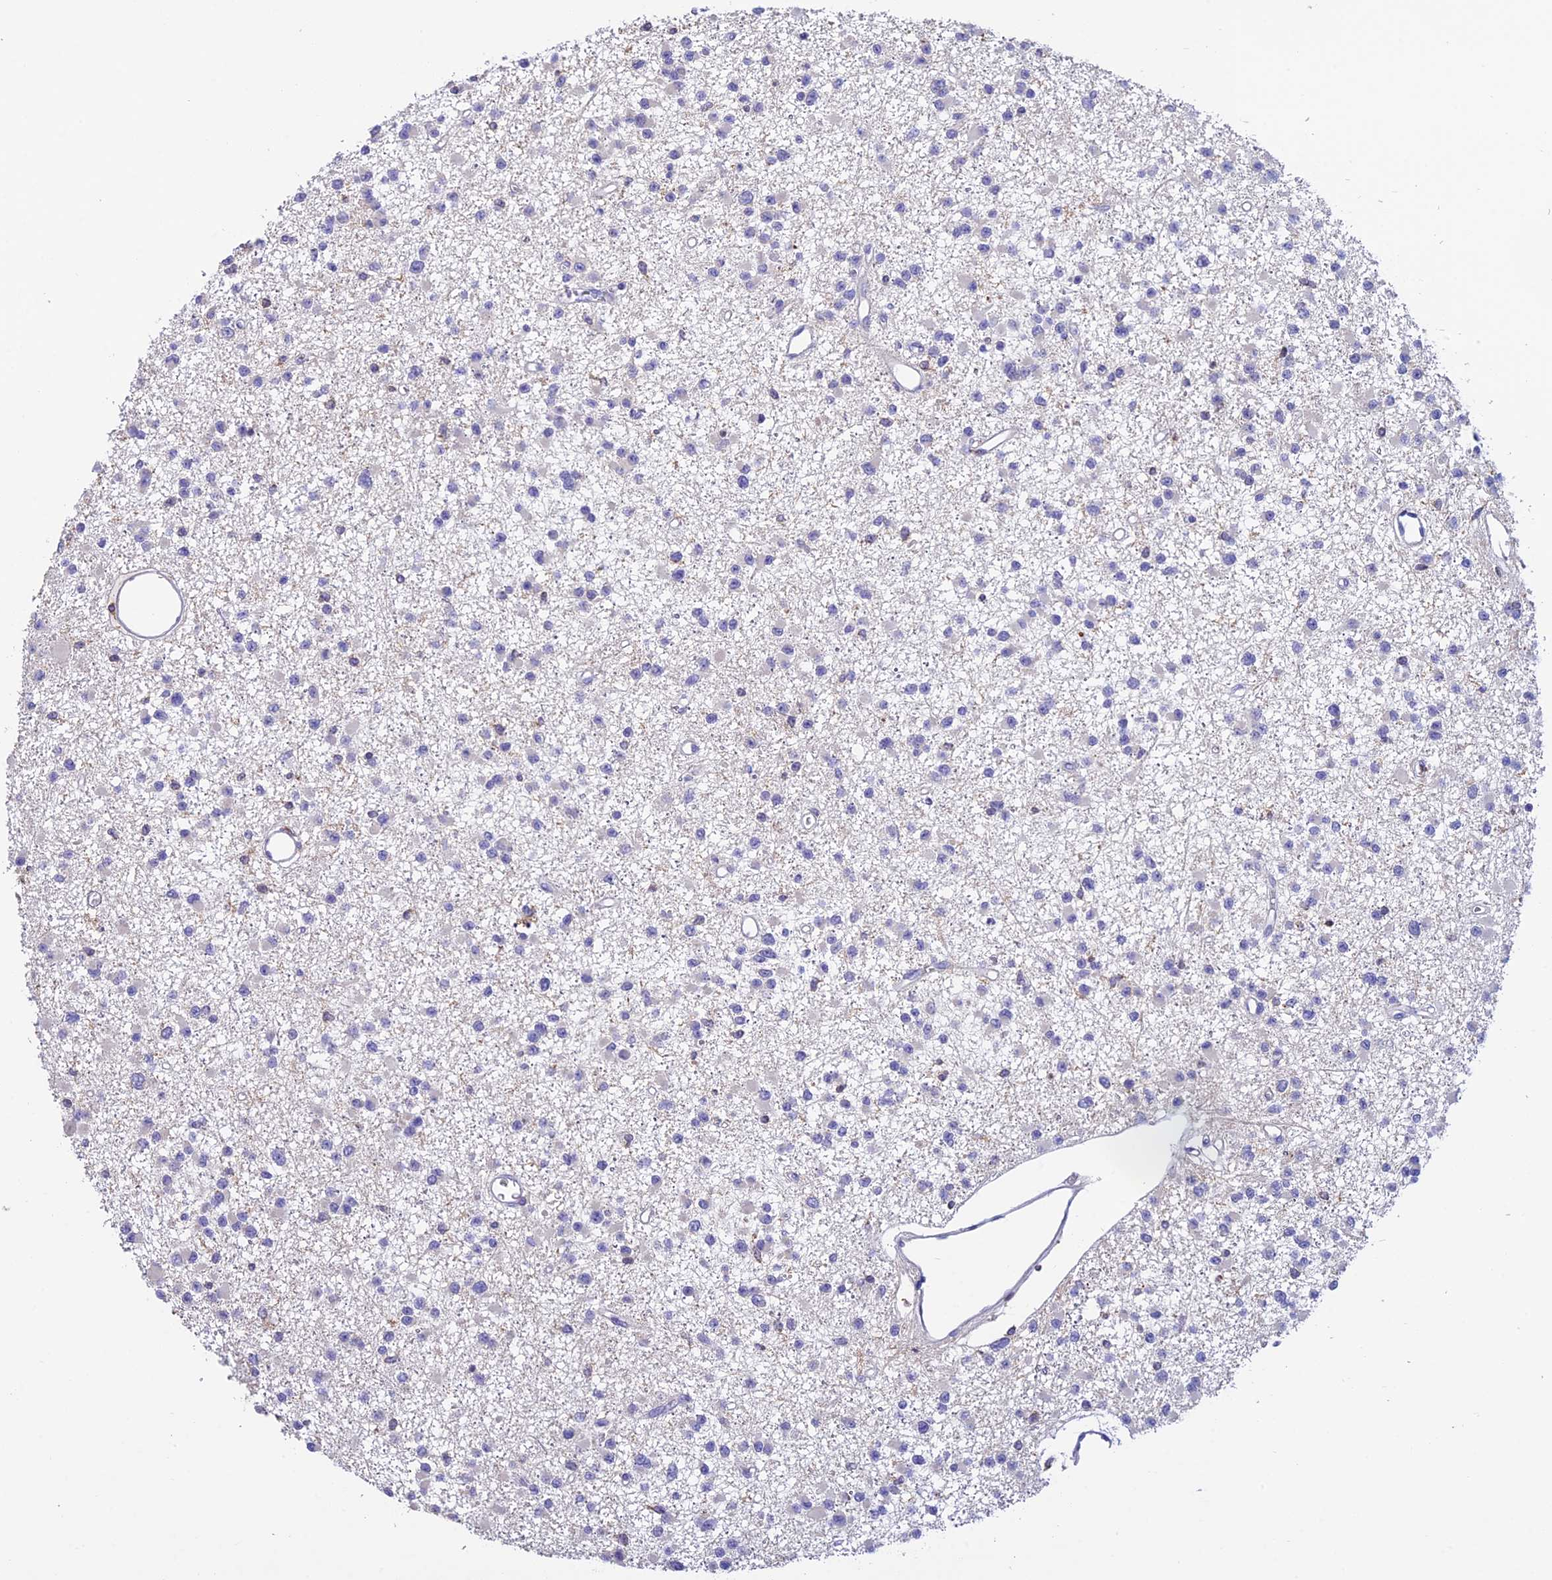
{"staining": {"intensity": "negative", "quantity": "none", "location": "none"}, "tissue": "glioma", "cell_type": "Tumor cells", "image_type": "cancer", "snomed": [{"axis": "morphology", "description": "Glioma, malignant, Low grade"}, {"axis": "topography", "description": "Brain"}], "caption": "Glioma was stained to show a protein in brown. There is no significant staining in tumor cells. (DAB IHC with hematoxylin counter stain).", "gene": "LPXN", "patient": {"sex": "female", "age": 22}}